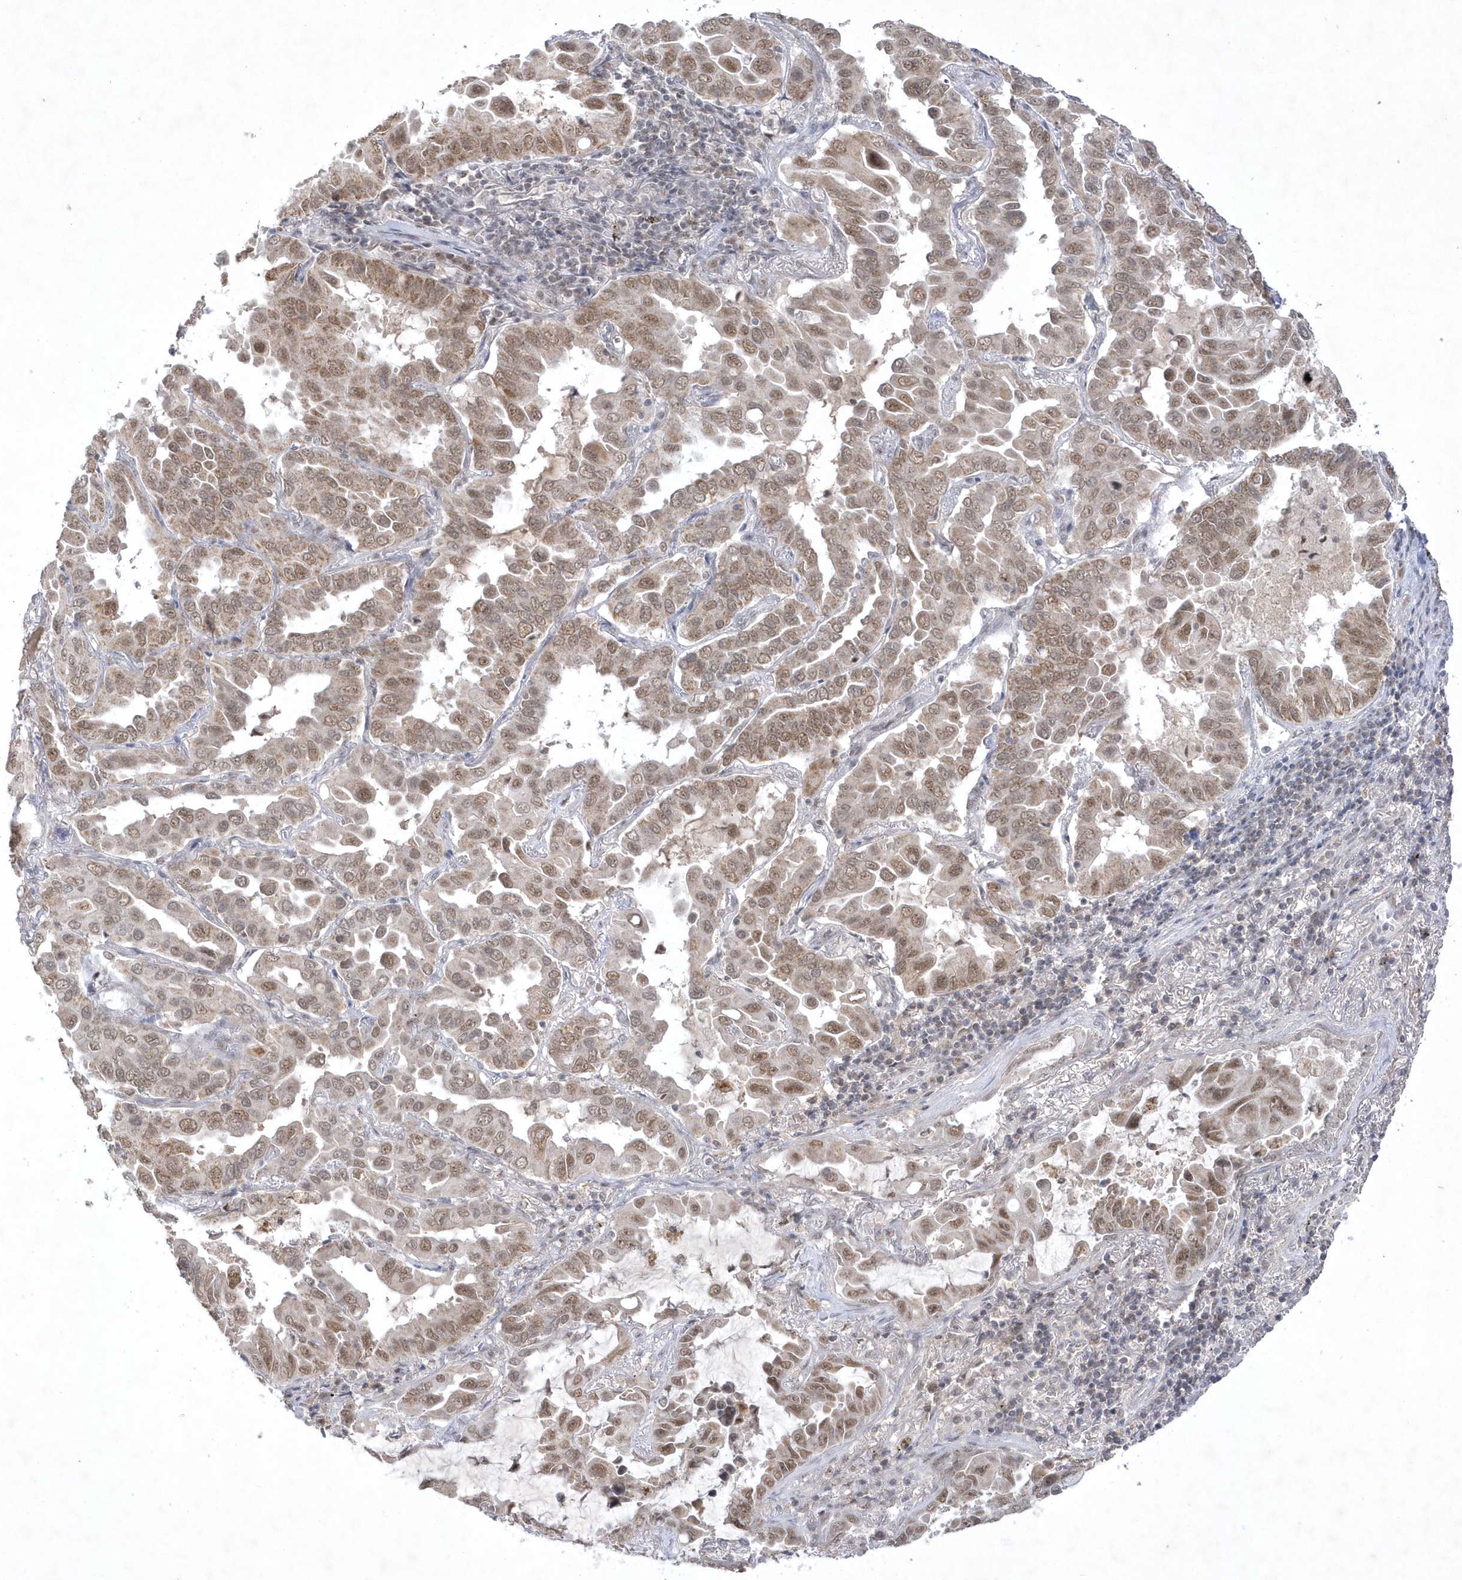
{"staining": {"intensity": "moderate", "quantity": ">75%", "location": "nuclear"}, "tissue": "lung cancer", "cell_type": "Tumor cells", "image_type": "cancer", "snomed": [{"axis": "morphology", "description": "Adenocarcinoma, NOS"}, {"axis": "topography", "description": "Lung"}], "caption": "Tumor cells display medium levels of moderate nuclear positivity in about >75% of cells in human lung cancer. (DAB IHC with brightfield microscopy, high magnification).", "gene": "CPSF3", "patient": {"sex": "male", "age": 64}}